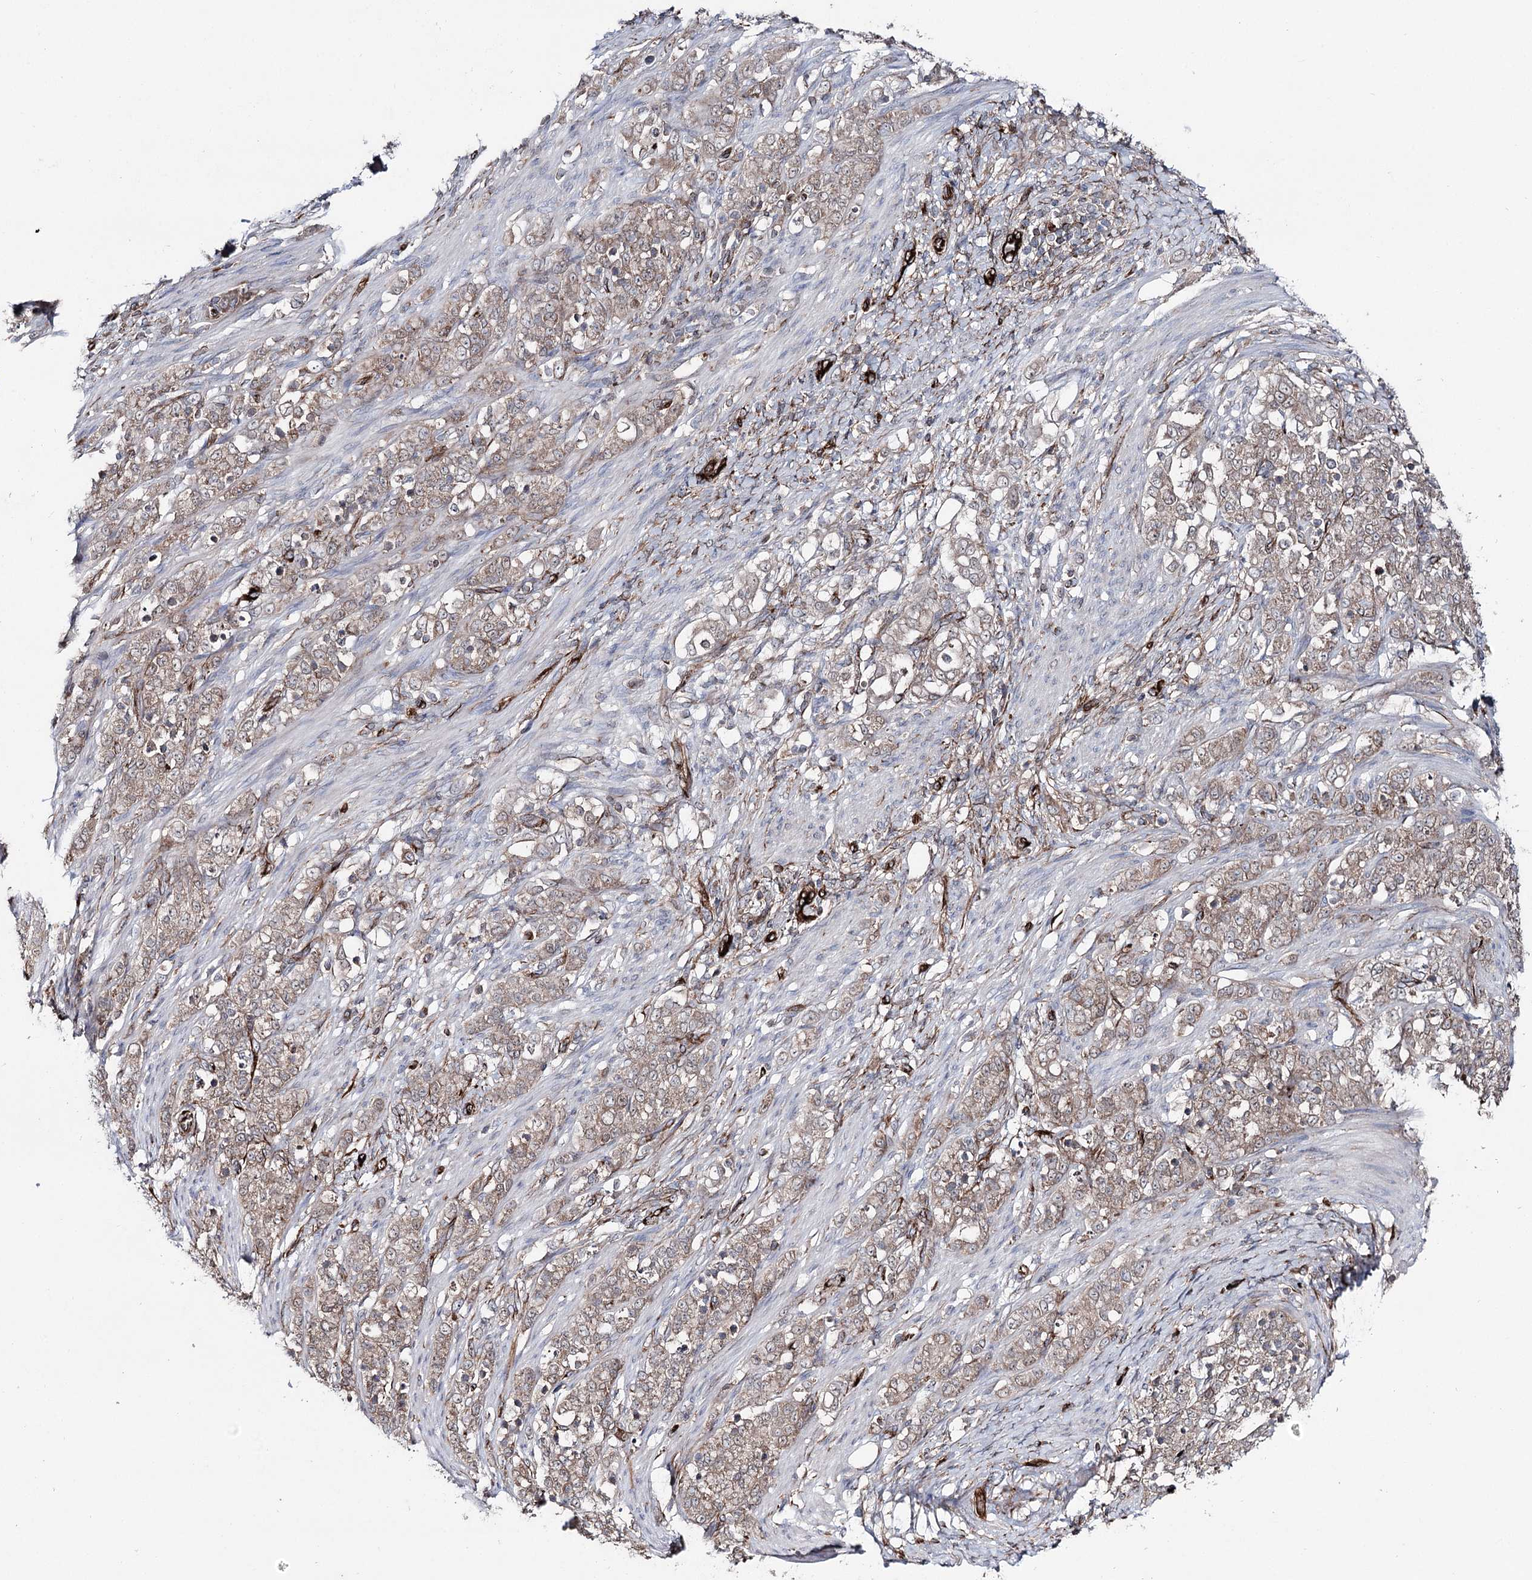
{"staining": {"intensity": "weak", "quantity": ">75%", "location": "cytoplasmic/membranous,nuclear"}, "tissue": "stomach cancer", "cell_type": "Tumor cells", "image_type": "cancer", "snomed": [{"axis": "morphology", "description": "Adenocarcinoma, NOS"}, {"axis": "topography", "description": "Stomach"}], "caption": "Protein expression analysis of stomach cancer shows weak cytoplasmic/membranous and nuclear expression in approximately >75% of tumor cells.", "gene": "MIB1", "patient": {"sex": "female", "age": 79}}